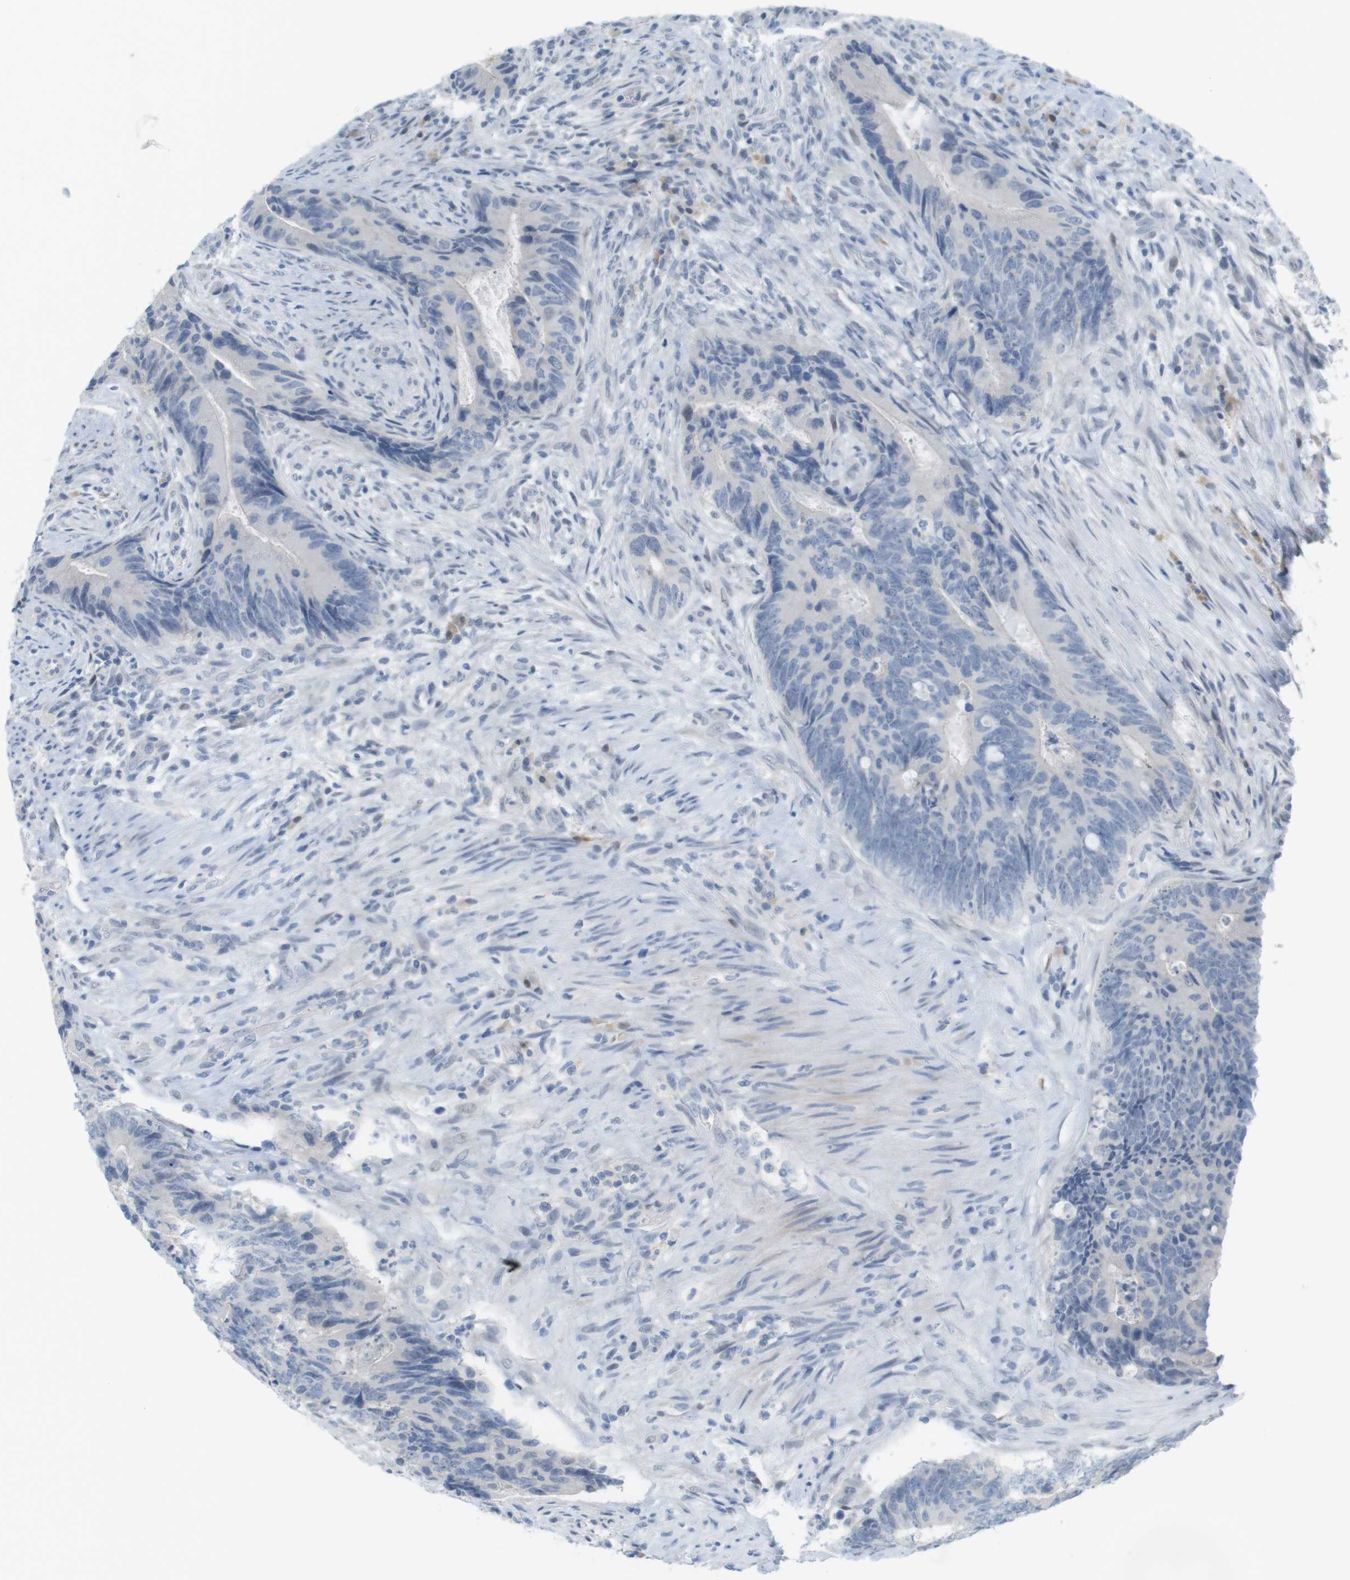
{"staining": {"intensity": "negative", "quantity": "none", "location": "none"}, "tissue": "colorectal cancer", "cell_type": "Tumor cells", "image_type": "cancer", "snomed": [{"axis": "morphology", "description": "Normal tissue, NOS"}, {"axis": "morphology", "description": "Adenocarcinoma, NOS"}, {"axis": "topography", "description": "Colon"}], "caption": "Immunohistochemical staining of colorectal cancer displays no significant staining in tumor cells. Brightfield microscopy of immunohistochemistry stained with DAB (3,3'-diaminobenzidine) (brown) and hematoxylin (blue), captured at high magnification.", "gene": "CREB3L2", "patient": {"sex": "male", "age": 56}}